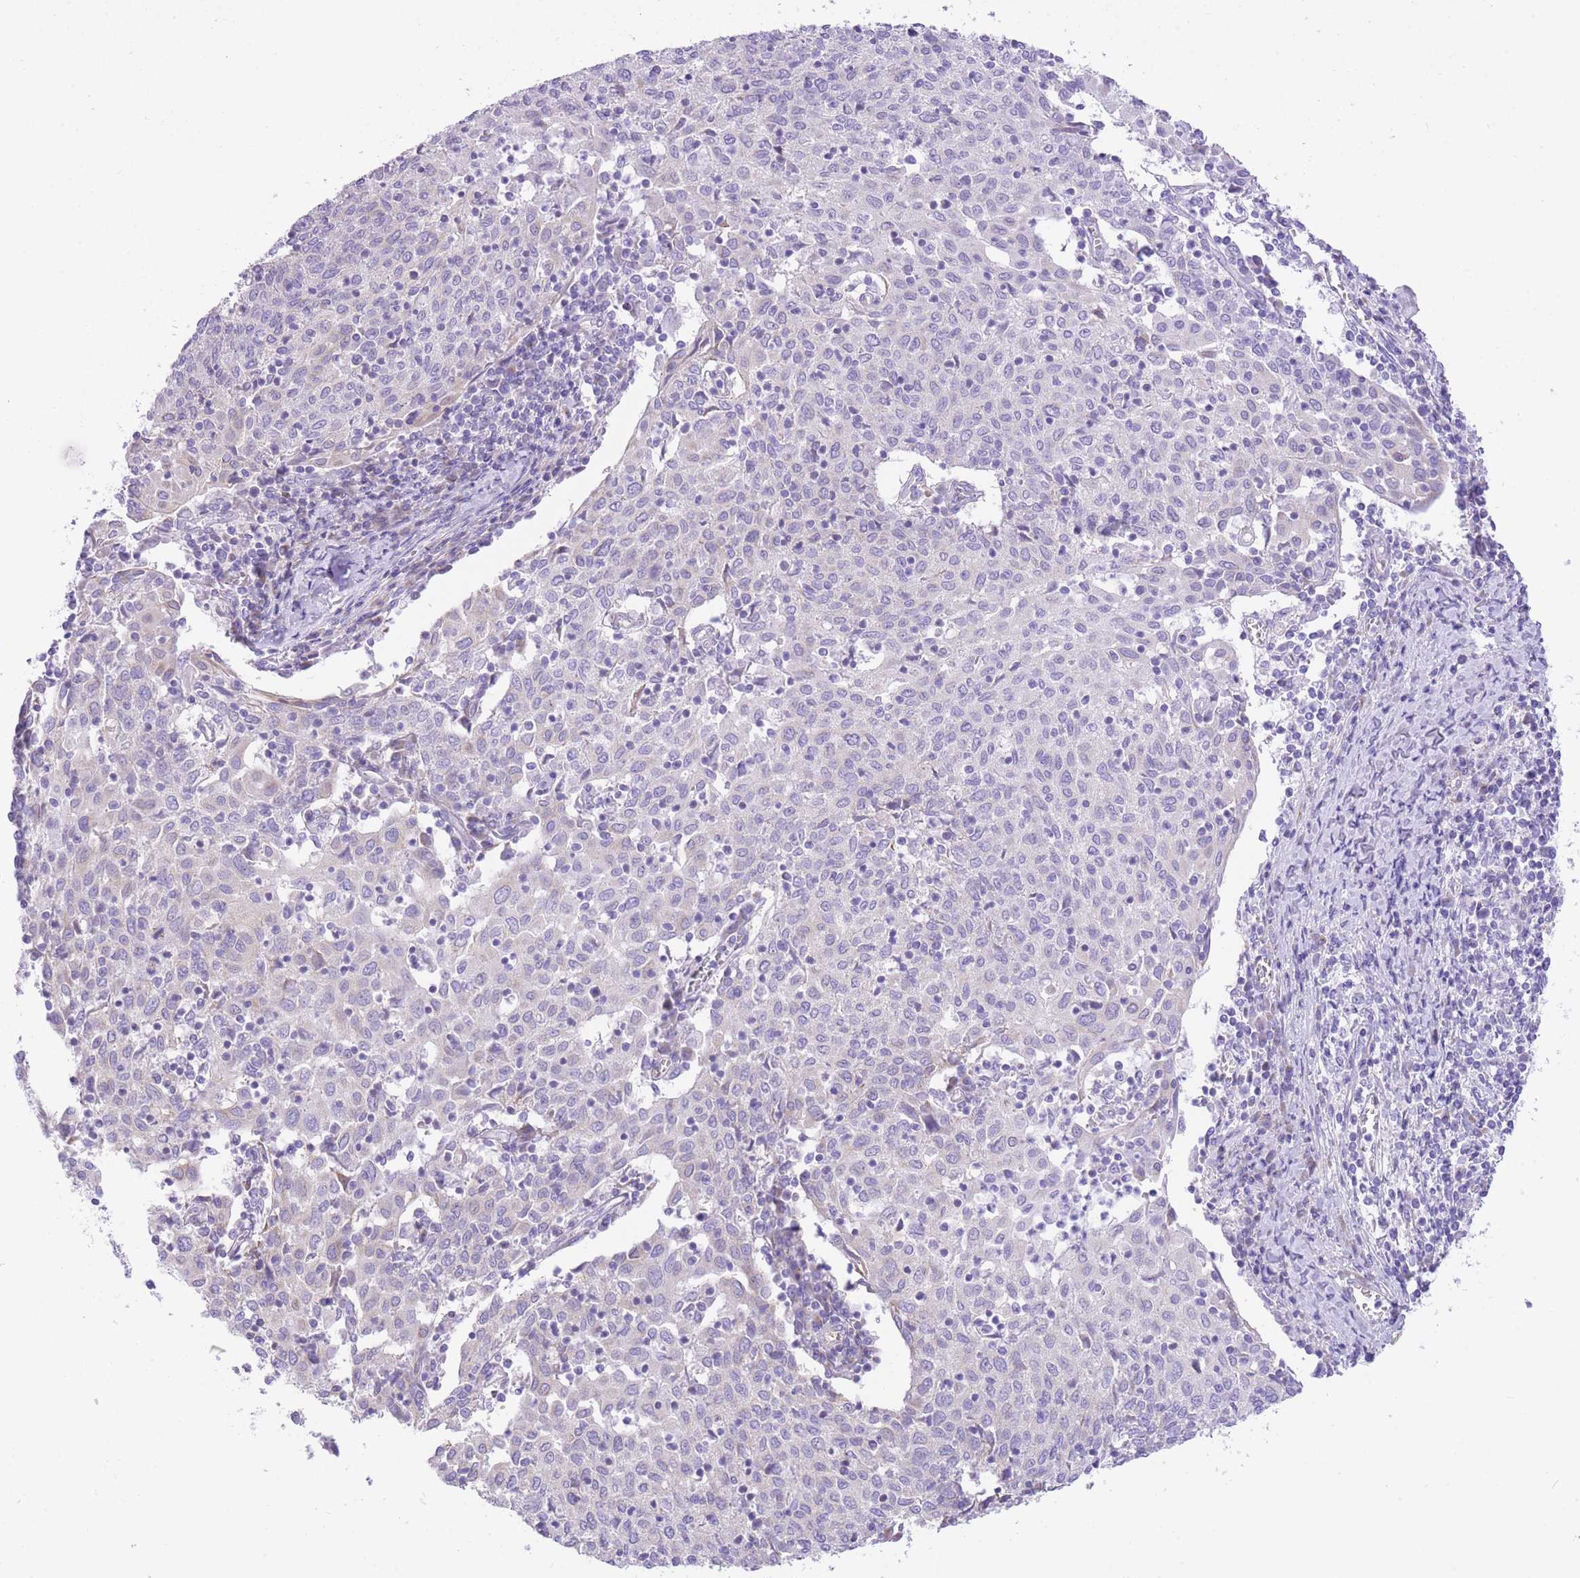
{"staining": {"intensity": "negative", "quantity": "none", "location": "none"}, "tissue": "cervical cancer", "cell_type": "Tumor cells", "image_type": "cancer", "snomed": [{"axis": "morphology", "description": "Squamous cell carcinoma, NOS"}, {"axis": "topography", "description": "Cervix"}], "caption": "High power microscopy photomicrograph of an IHC histopathology image of cervical cancer, revealing no significant positivity in tumor cells.", "gene": "RHOU", "patient": {"sex": "female", "age": 52}}